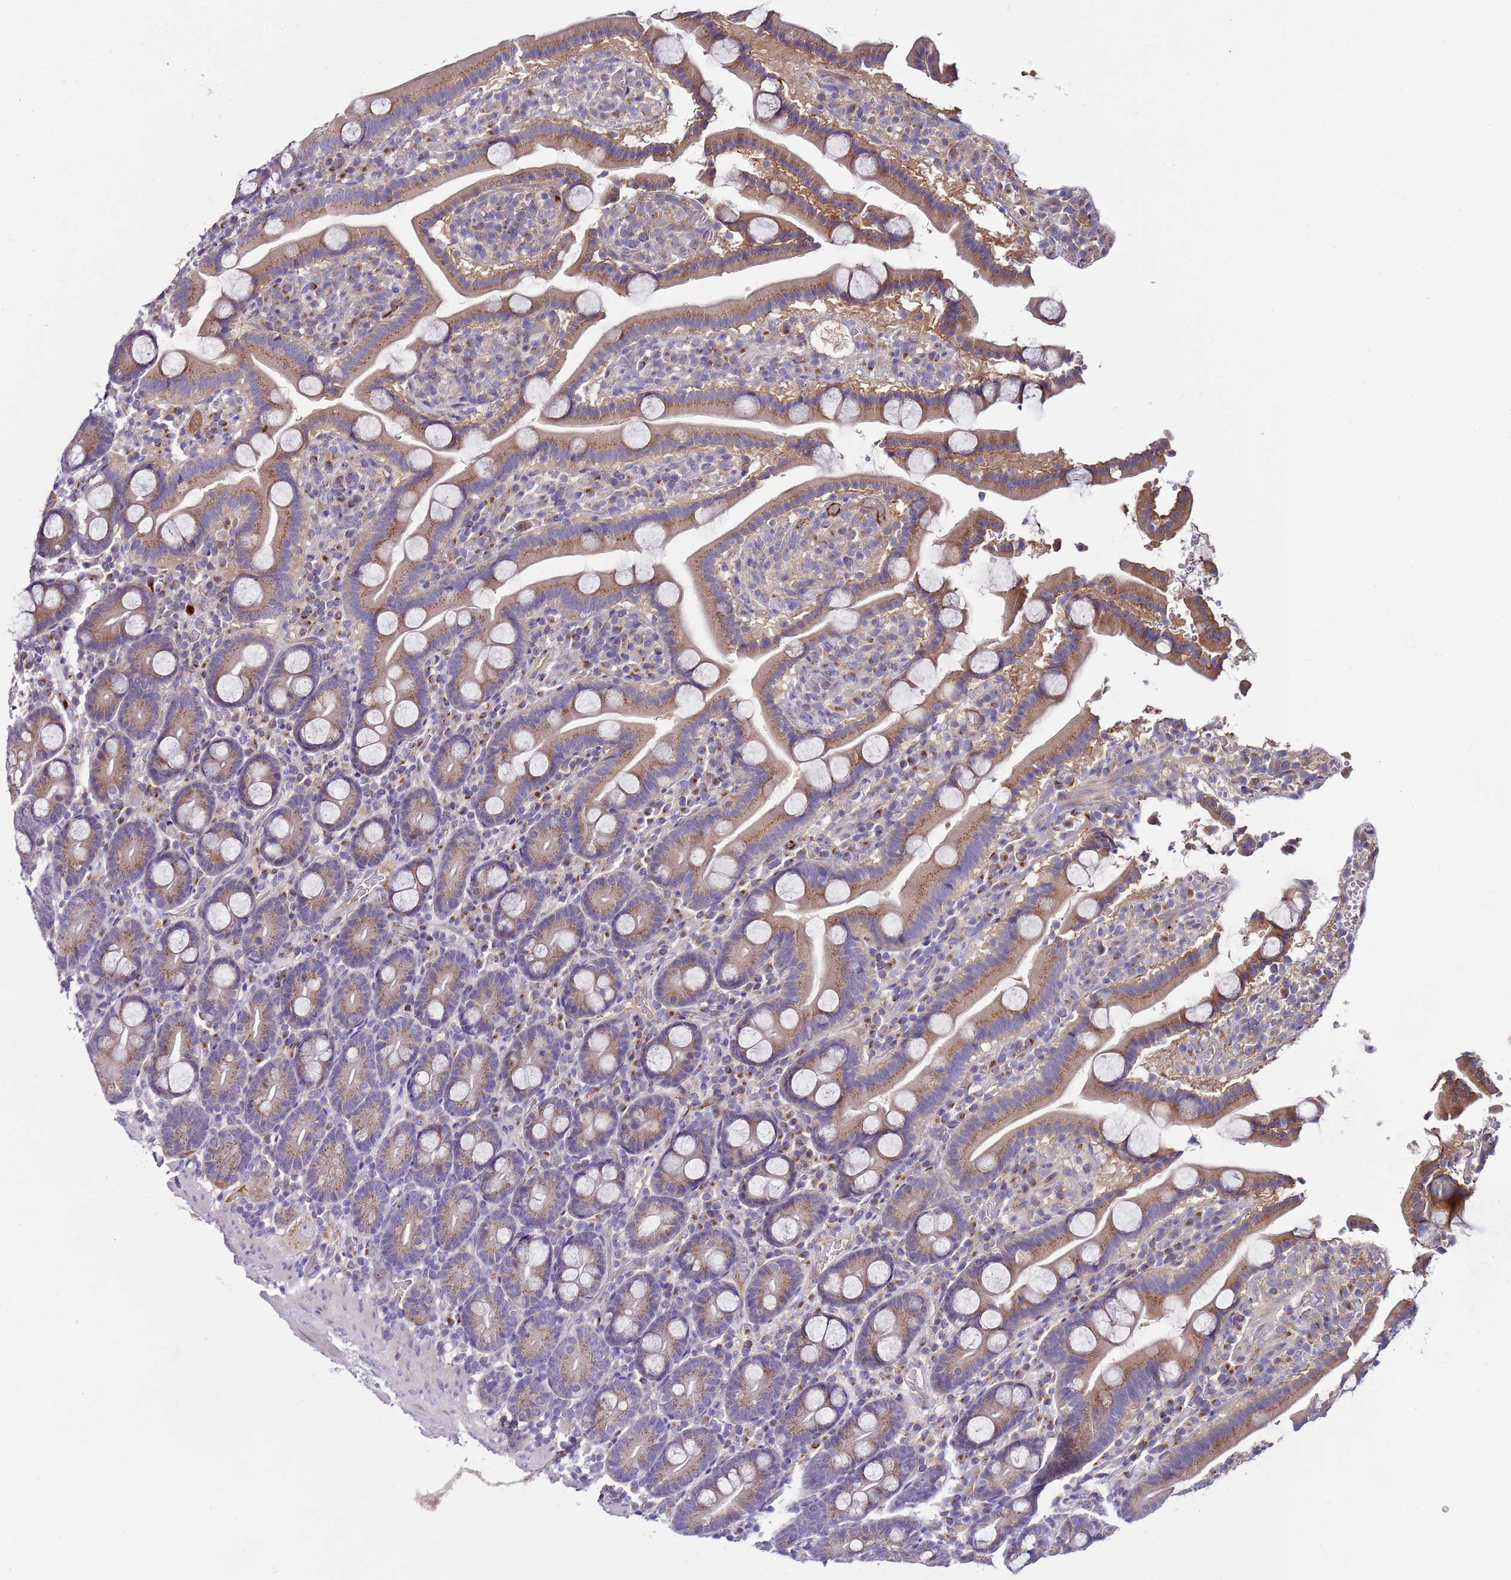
{"staining": {"intensity": "moderate", "quantity": ">75%", "location": "cytoplasmic/membranous"}, "tissue": "duodenum", "cell_type": "Glandular cells", "image_type": "normal", "snomed": [{"axis": "morphology", "description": "Normal tissue, NOS"}, {"axis": "topography", "description": "Duodenum"}], "caption": "Duodenum stained with a brown dye reveals moderate cytoplasmic/membranous positive positivity in about >75% of glandular cells.", "gene": "FAM20A", "patient": {"sex": "male", "age": 55}}